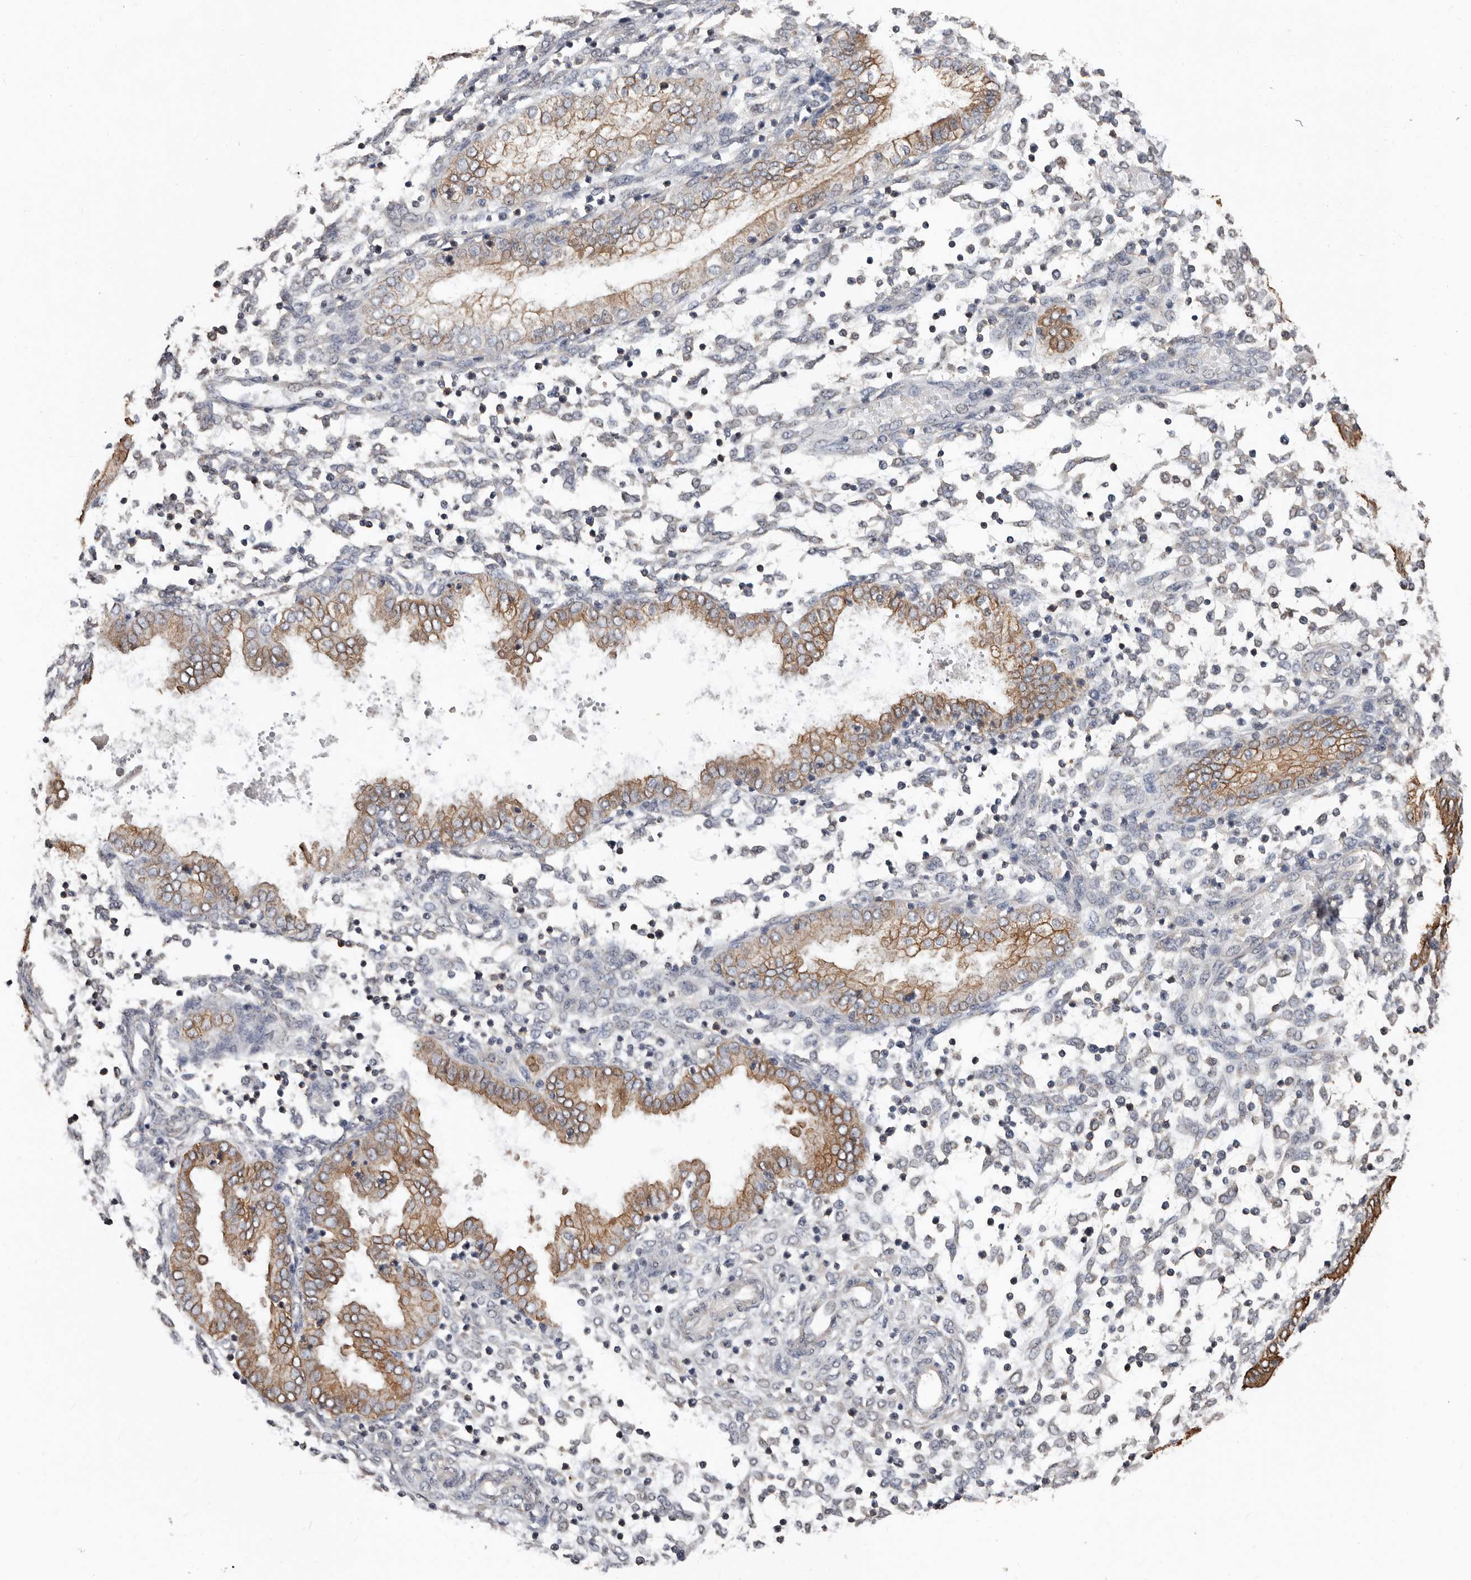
{"staining": {"intensity": "negative", "quantity": "none", "location": "none"}, "tissue": "endometrium", "cell_type": "Cells in endometrial stroma", "image_type": "normal", "snomed": [{"axis": "morphology", "description": "Normal tissue, NOS"}, {"axis": "topography", "description": "Endometrium"}], "caption": "A high-resolution image shows immunohistochemistry staining of normal endometrium, which reveals no significant positivity in cells in endometrial stroma.", "gene": "MRPL18", "patient": {"sex": "female", "age": 53}}